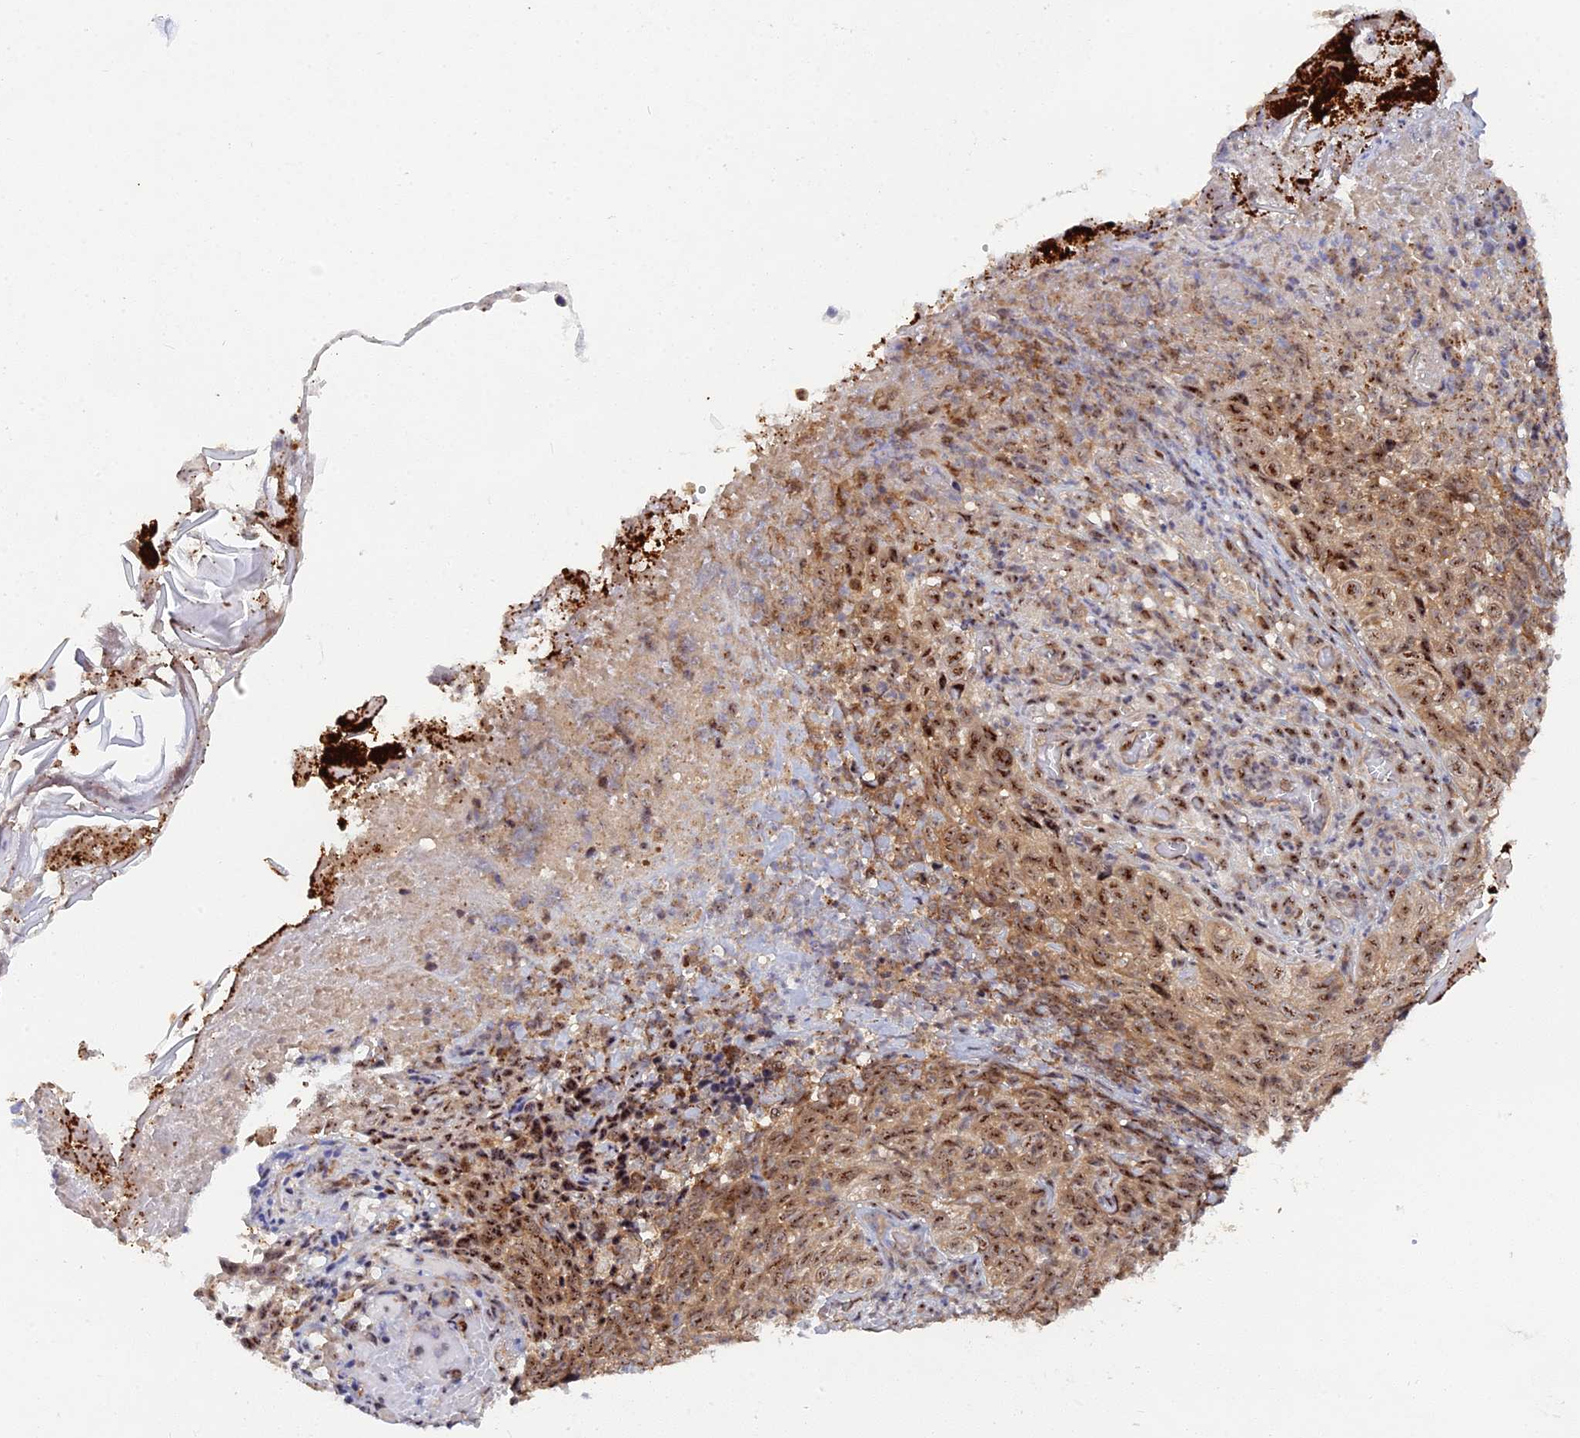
{"staining": {"intensity": "moderate", "quantity": ">75%", "location": "cytoplasmic/membranous,nuclear"}, "tissue": "skin cancer", "cell_type": "Tumor cells", "image_type": "cancer", "snomed": [{"axis": "morphology", "description": "Basal cell carcinoma"}, {"axis": "topography", "description": "Skin"}], "caption": "Moderate cytoplasmic/membranous and nuclear protein expression is identified in about >75% of tumor cells in skin cancer.", "gene": "TAB1", "patient": {"sex": "female", "age": 84}}